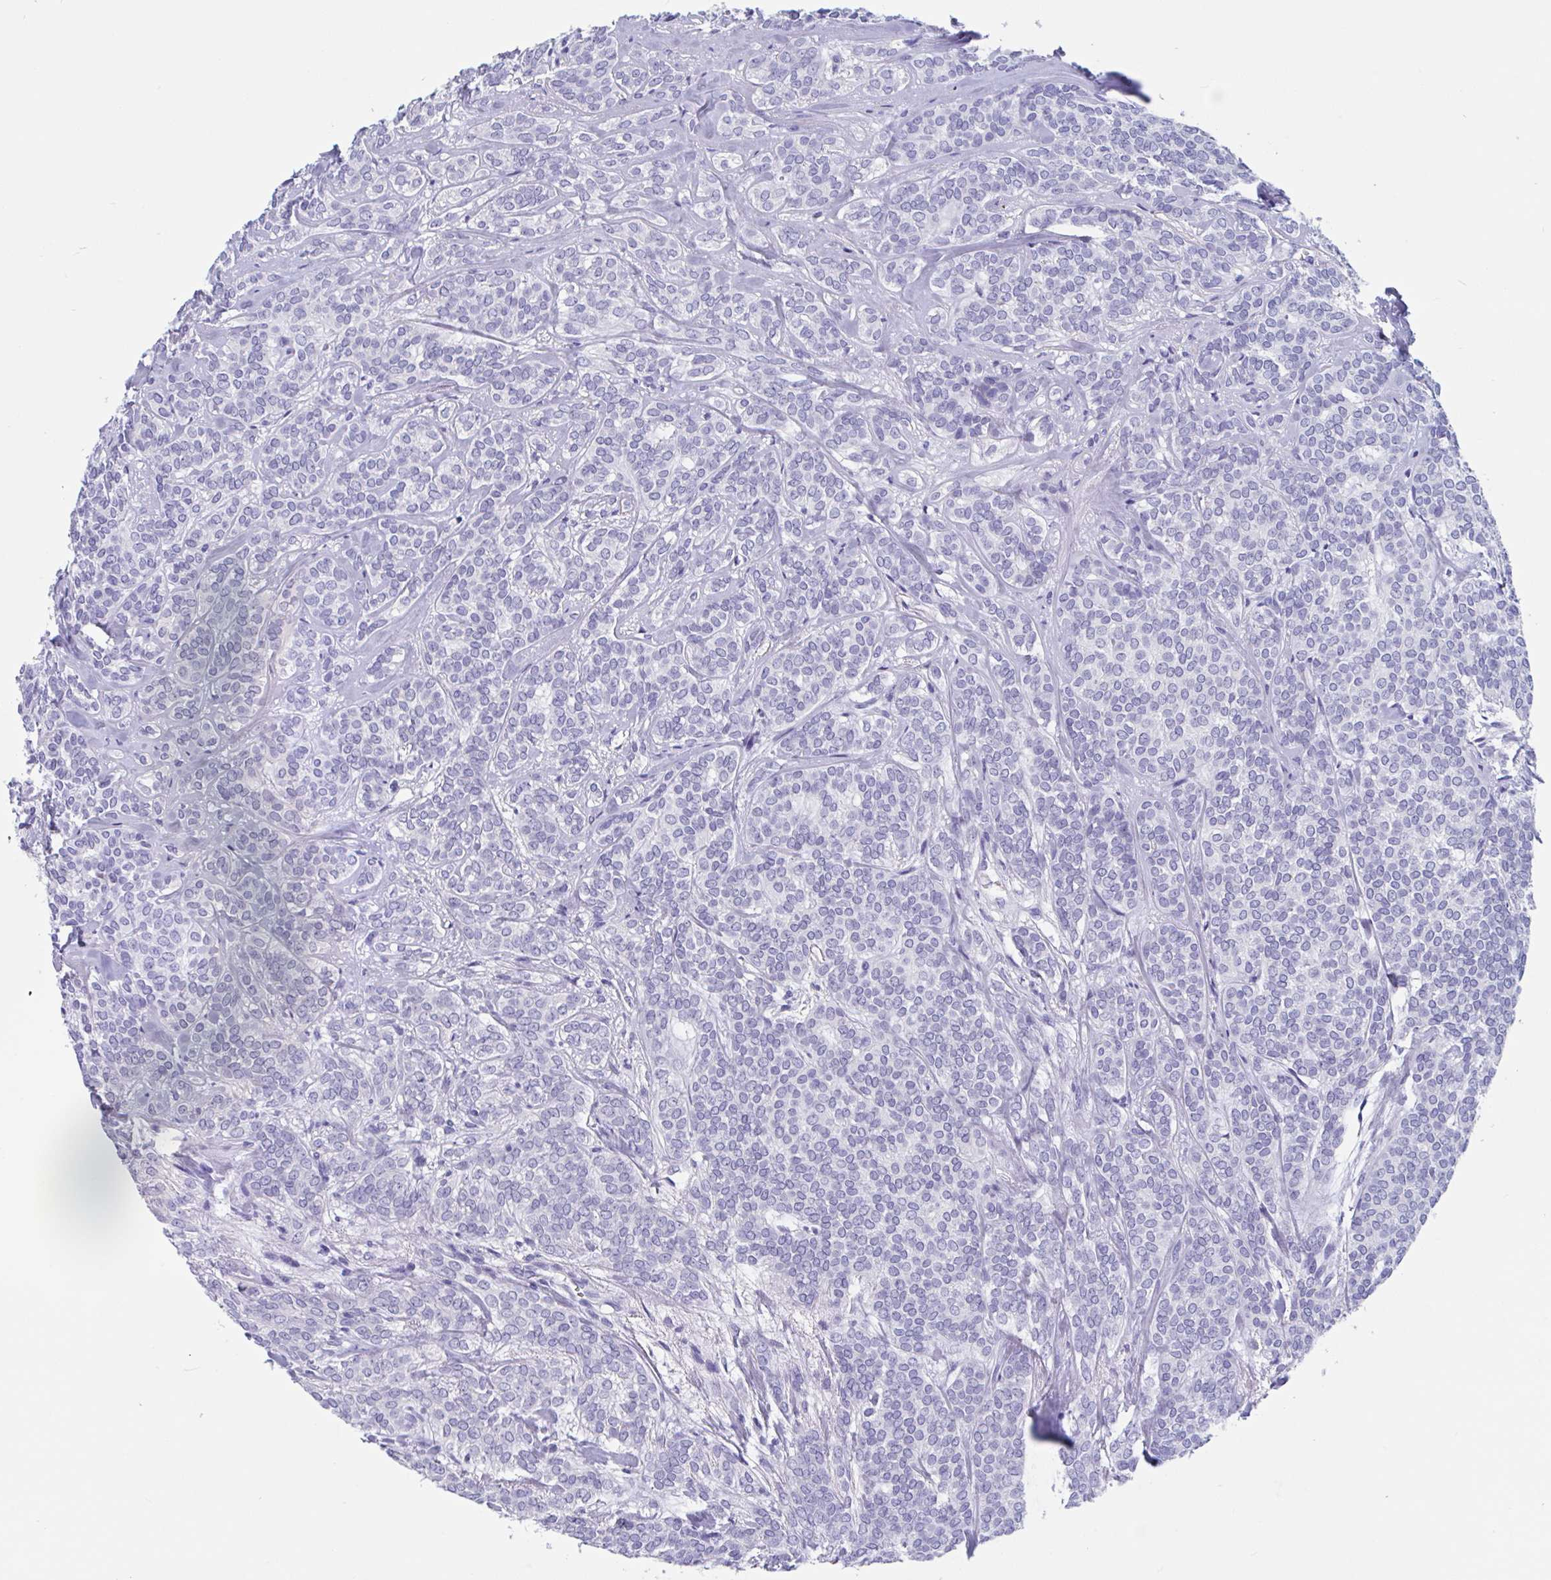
{"staining": {"intensity": "negative", "quantity": "none", "location": "none"}, "tissue": "head and neck cancer", "cell_type": "Tumor cells", "image_type": "cancer", "snomed": [{"axis": "morphology", "description": "Adenocarcinoma, NOS"}, {"axis": "topography", "description": "Head-Neck"}], "caption": "IHC image of neoplastic tissue: human head and neck cancer stained with DAB shows no significant protein expression in tumor cells.", "gene": "ZNHIT2", "patient": {"sex": "female", "age": 57}}